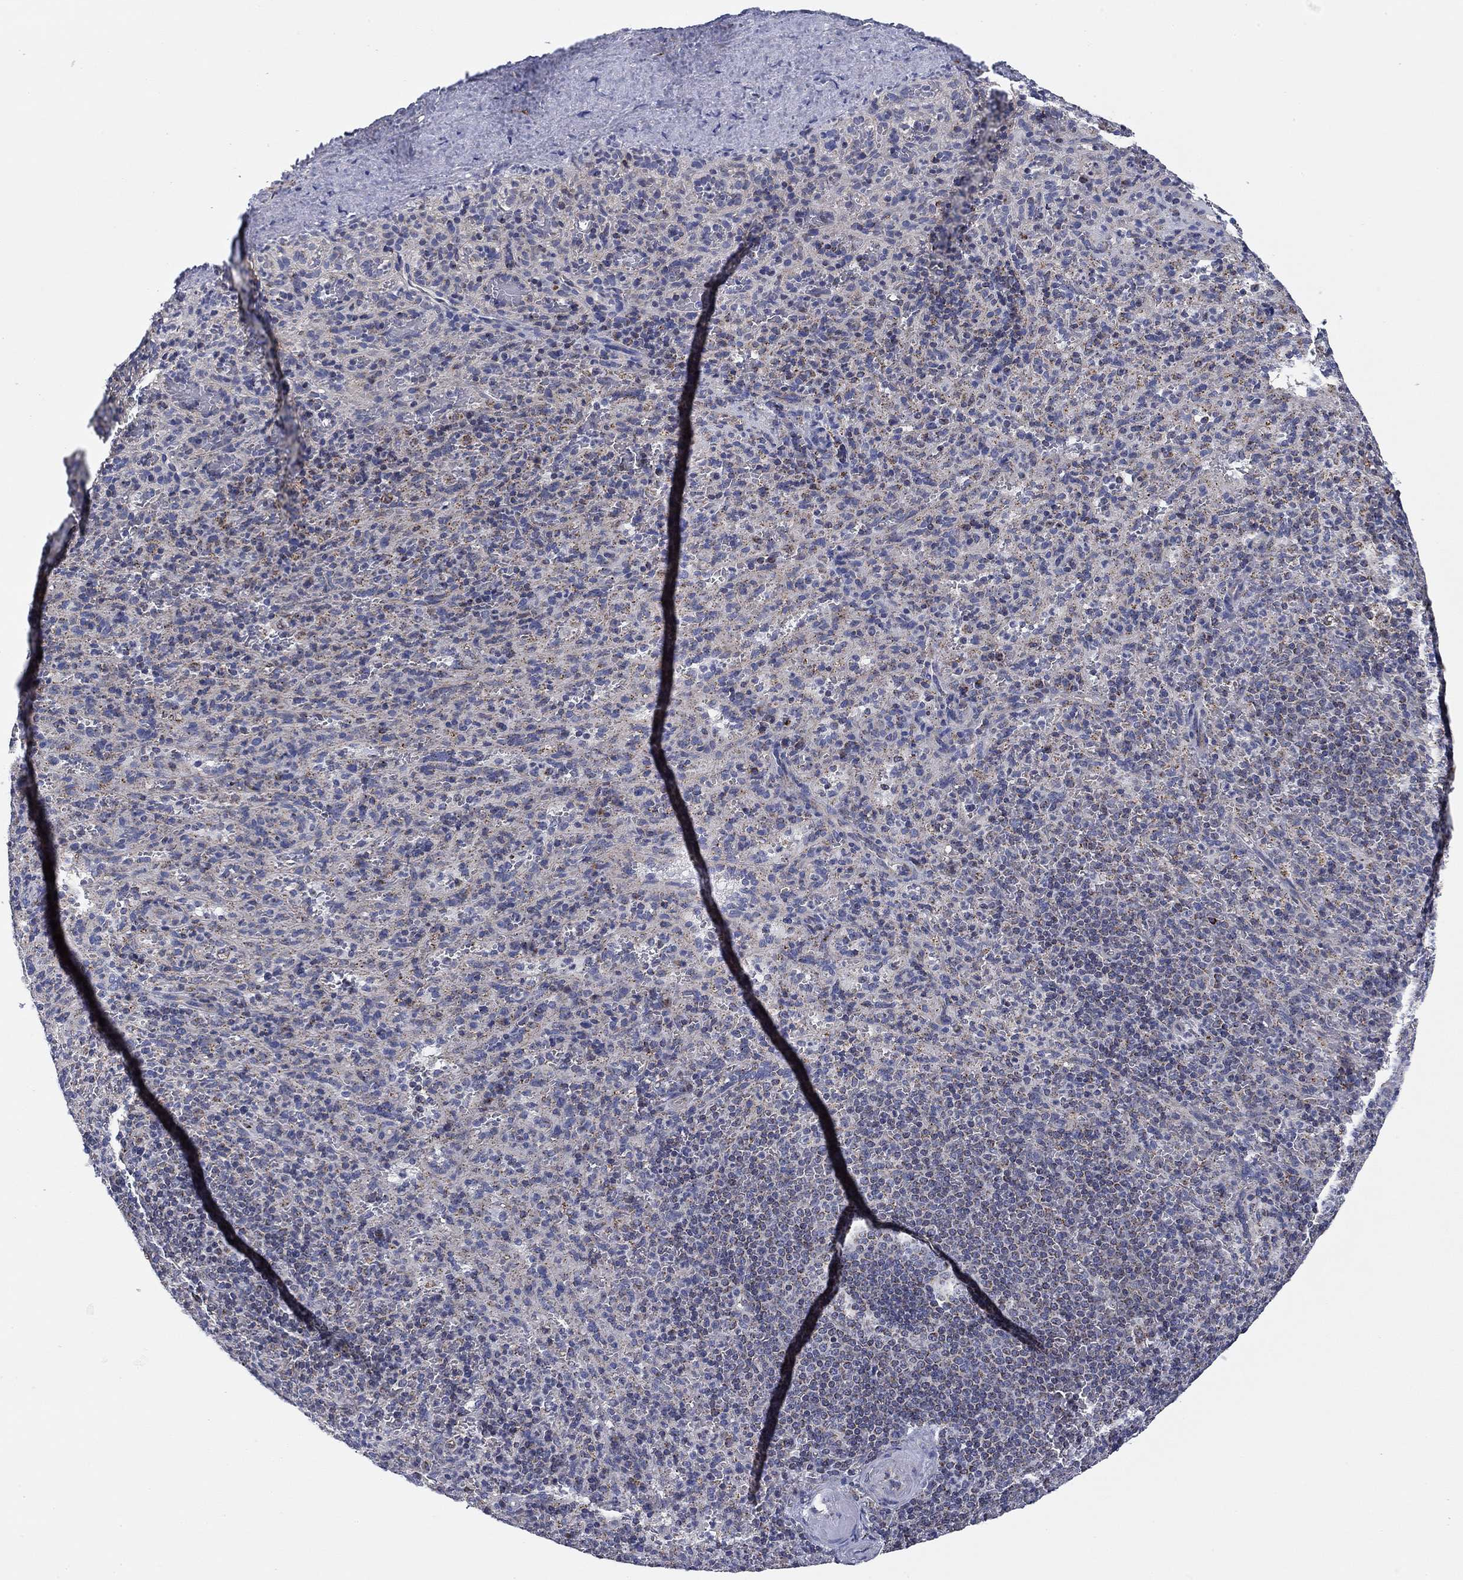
{"staining": {"intensity": "negative", "quantity": "none", "location": "none"}, "tissue": "spleen", "cell_type": "Cells in red pulp", "image_type": "normal", "snomed": [{"axis": "morphology", "description": "Normal tissue, NOS"}, {"axis": "topography", "description": "Spleen"}], "caption": "Protein analysis of benign spleen shows no significant positivity in cells in red pulp.", "gene": "NACAD", "patient": {"sex": "male", "age": 57}}